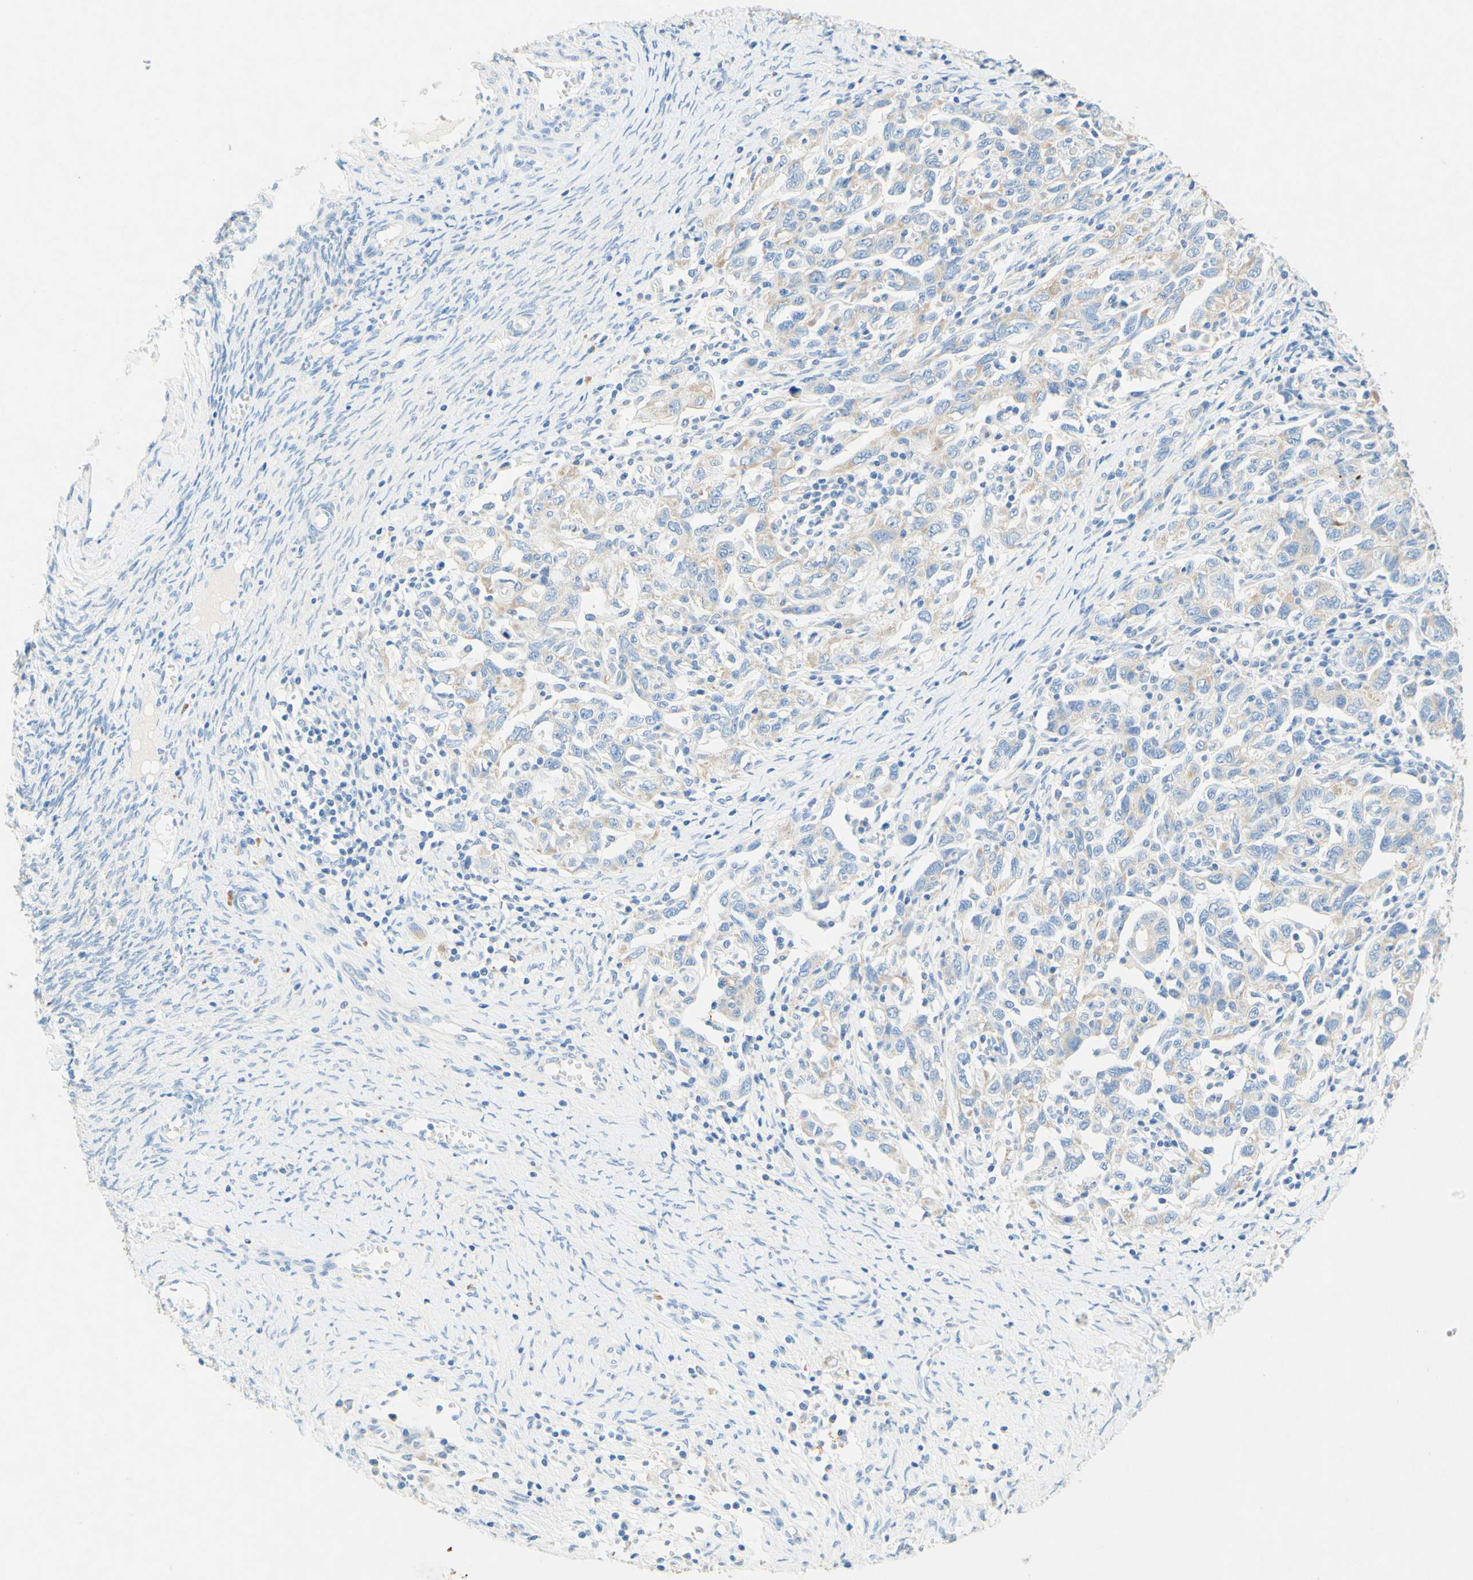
{"staining": {"intensity": "weak", "quantity": "<25%", "location": "cytoplasmic/membranous"}, "tissue": "ovarian cancer", "cell_type": "Tumor cells", "image_type": "cancer", "snomed": [{"axis": "morphology", "description": "Carcinoma, NOS"}, {"axis": "morphology", "description": "Cystadenocarcinoma, serous, NOS"}, {"axis": "topography", "description": "Ovary"}], "caption": "This is an immunohistochemistry image of carcinoma (ovarian). There is no positivity in tumor cells.", "gene": "SLC46A1", "patient": {"sex": "female", "age": 69}}